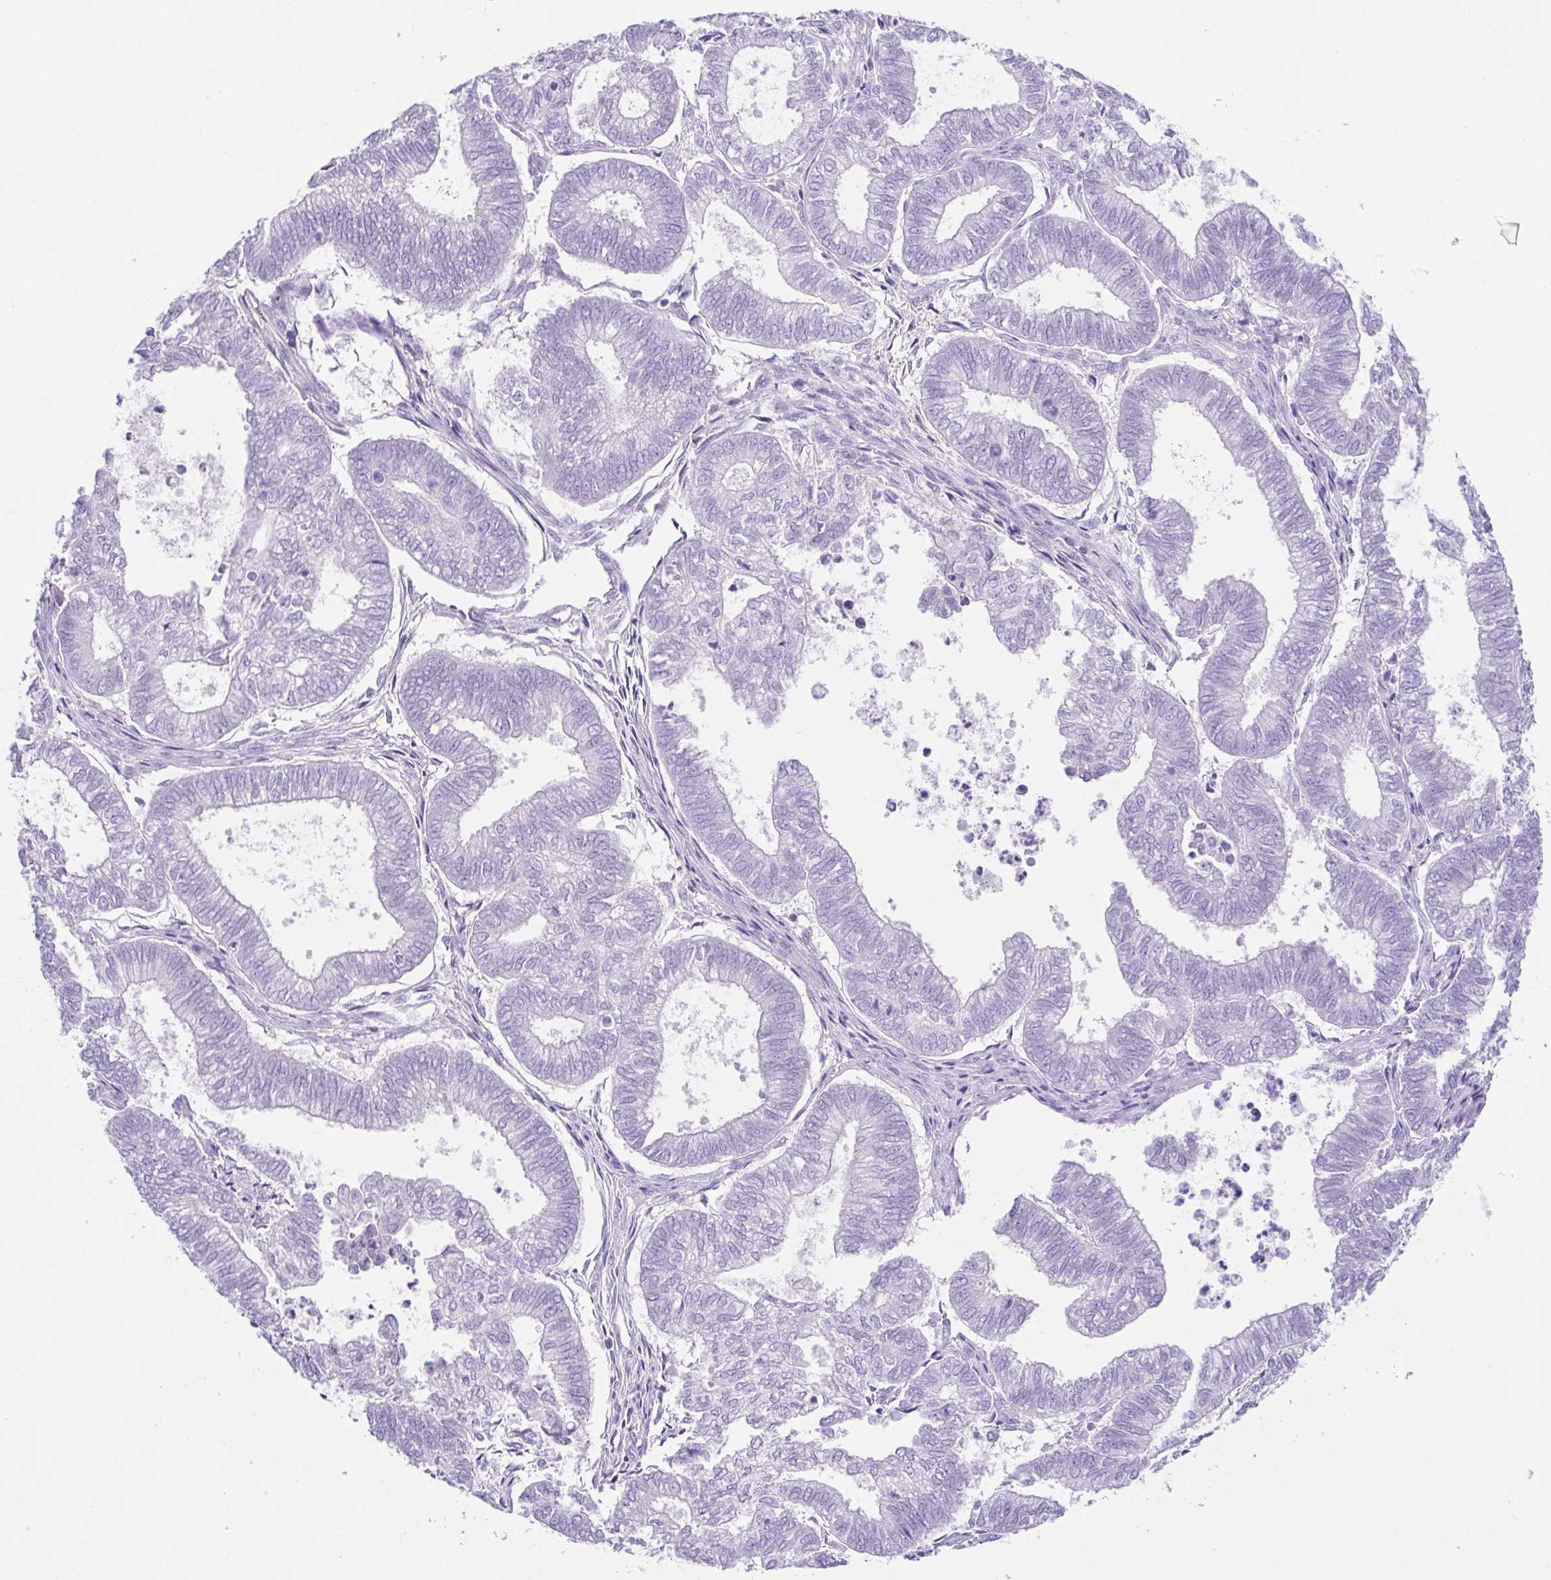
{"staining": {"intensity": "negative", "quantity": "none", "location": "none"}, "tissue": "ovarian cancer", "cell_type": "Tumor cells", "image_type": "cancer", "snomed": [{"axis": "morphology", "description": "Carcinoma, endometroid"}, {"axis": "topography", "description": "Ovary"}], "caption": "Photomicrograph shows no protein expression in tumor cells of ovarian cancer tissue.", "gene": "SPATA4", "patient": {"sex": "female", "age": 64}}